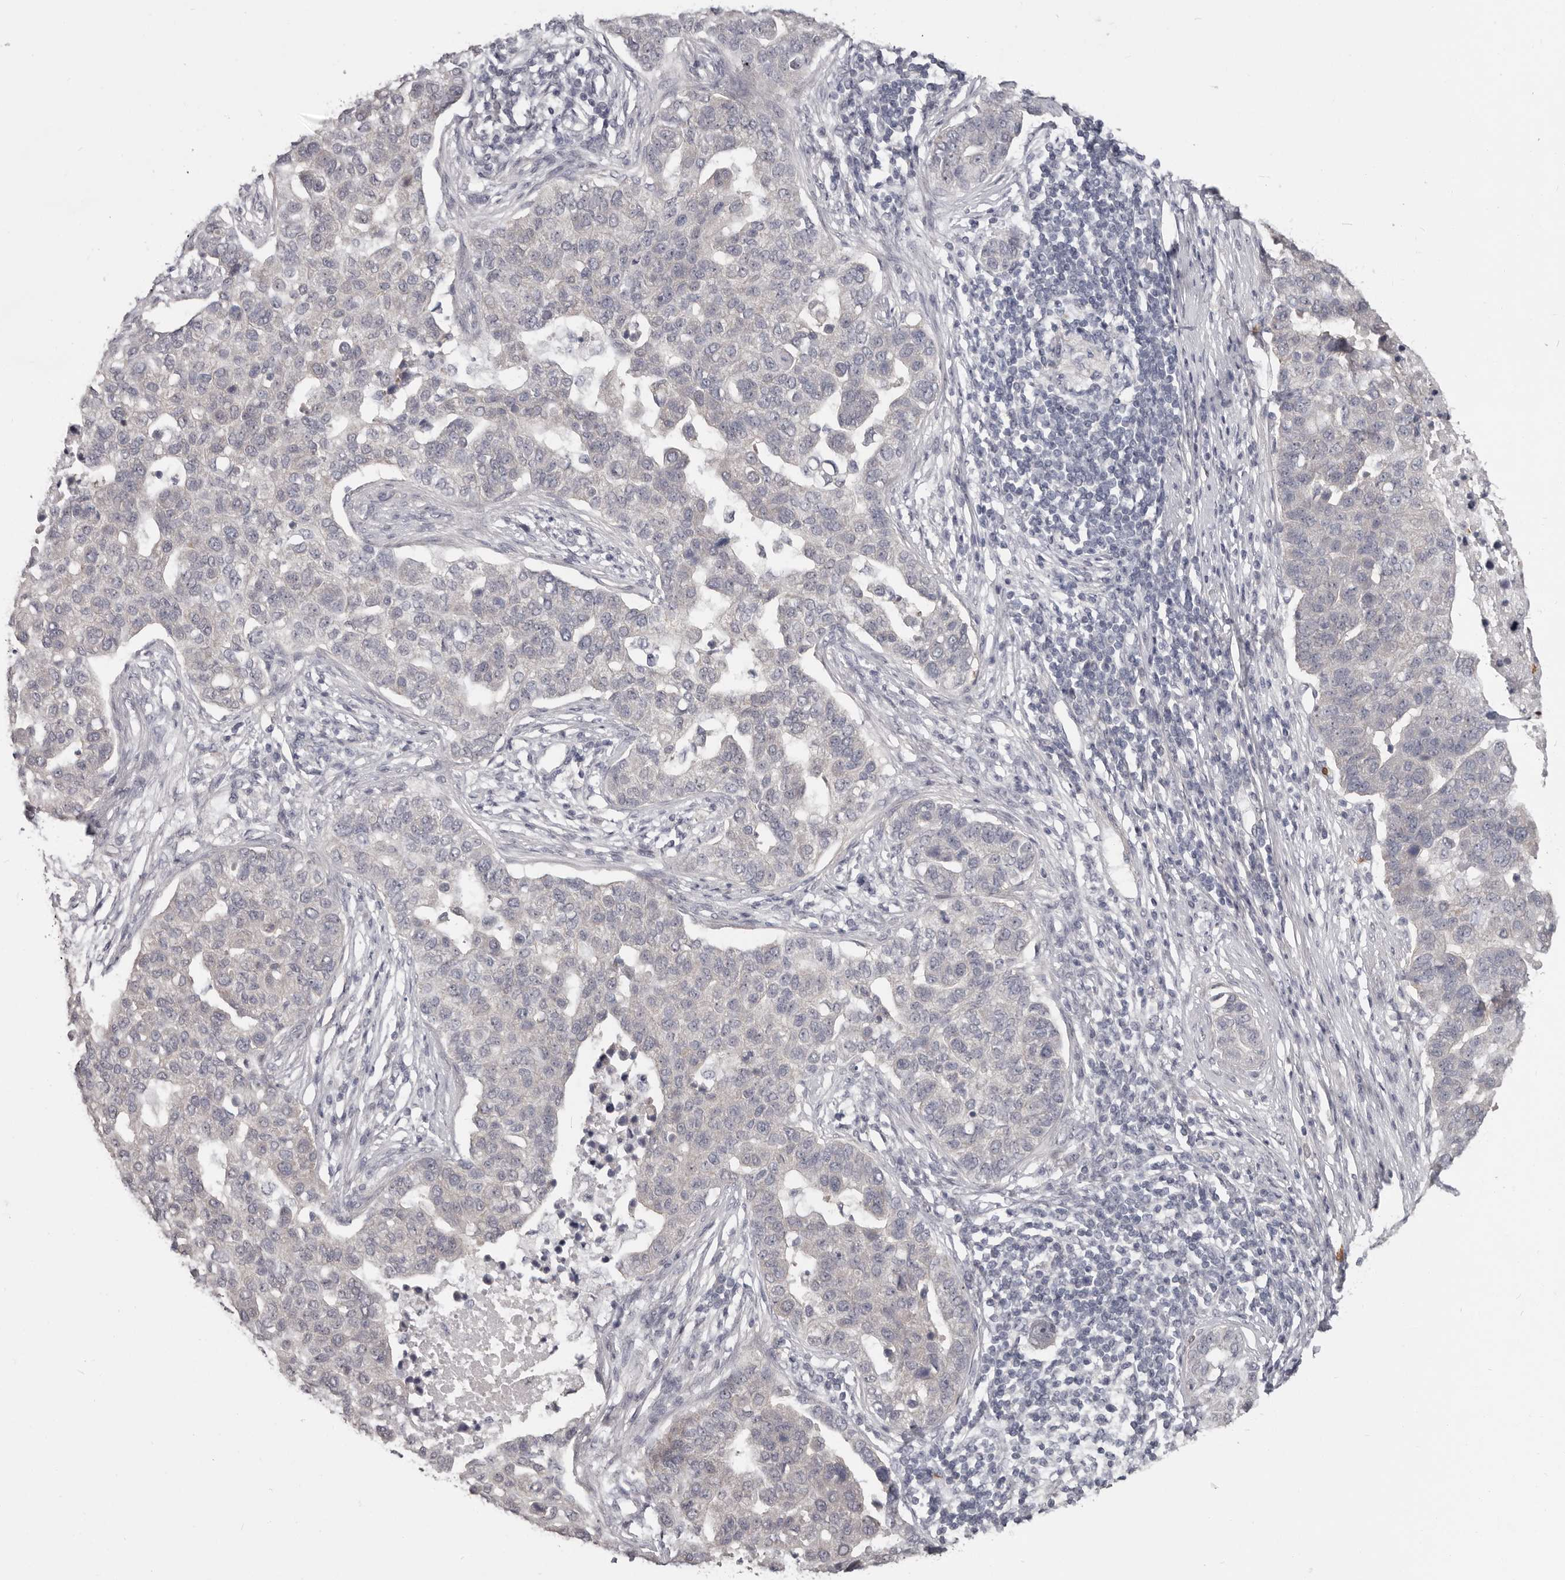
{"staining": {"intensity": "negative", "quantity": "none", "location": "none"}, "tissue": "pancreatic cancer", "cell_type": "Tumor cells", "image_type": "cancer", "snomed": [{"axis": "morphology", "description": "Adenocarcinoma, NOS"}, {"axis": "topography", "description": "Pancreas"}], "caption": "A histopathology image of pancreatic cancer (adenocarcinoma) stained for a protein displays no brown staining in tumor cells.", "gene": "GPR157", "patient": {"sex": "female", "age": 61}}